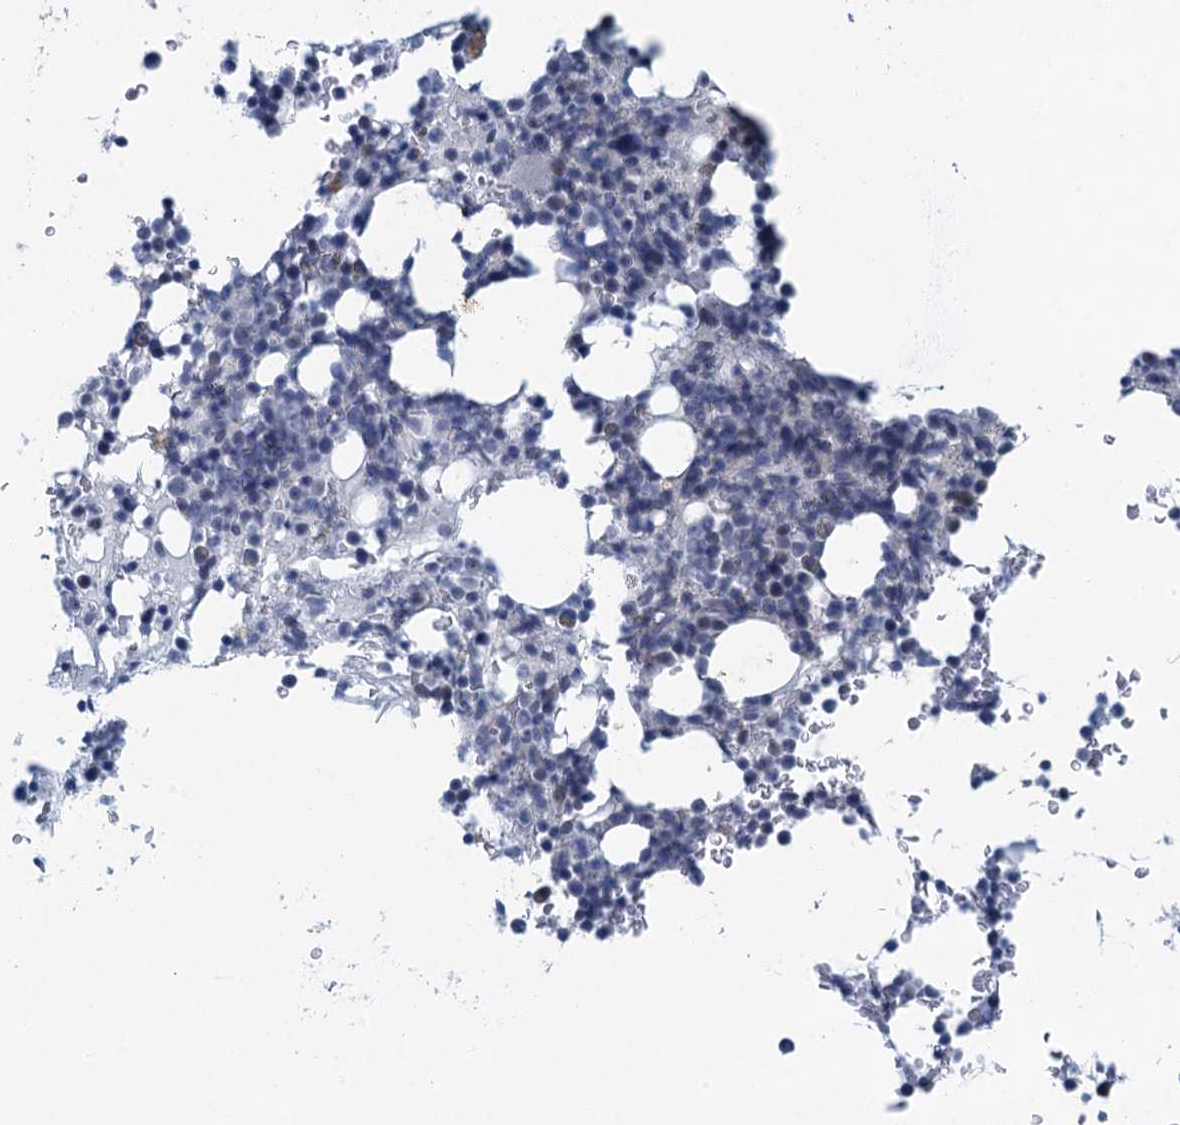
{"staining": {"intensity": "negative", "quantity": "none", "location": "none"}, "tissue": "bone marrow", "cell_type": "Hematopoietic cells", "image_type": "normal", "snomed": [{"axis": "morphology", "description": "Normal tissue, NOS"}, {"axis": "topography", "description": "Bone marrow"}], "caption": "IHC micrograph of unremarkable bone marrow stained for a protein (brown), which displays no positivity in hematopoietic cells.", "gene": "C16orf95", "patient": {"sex": "male", "age": 58}}